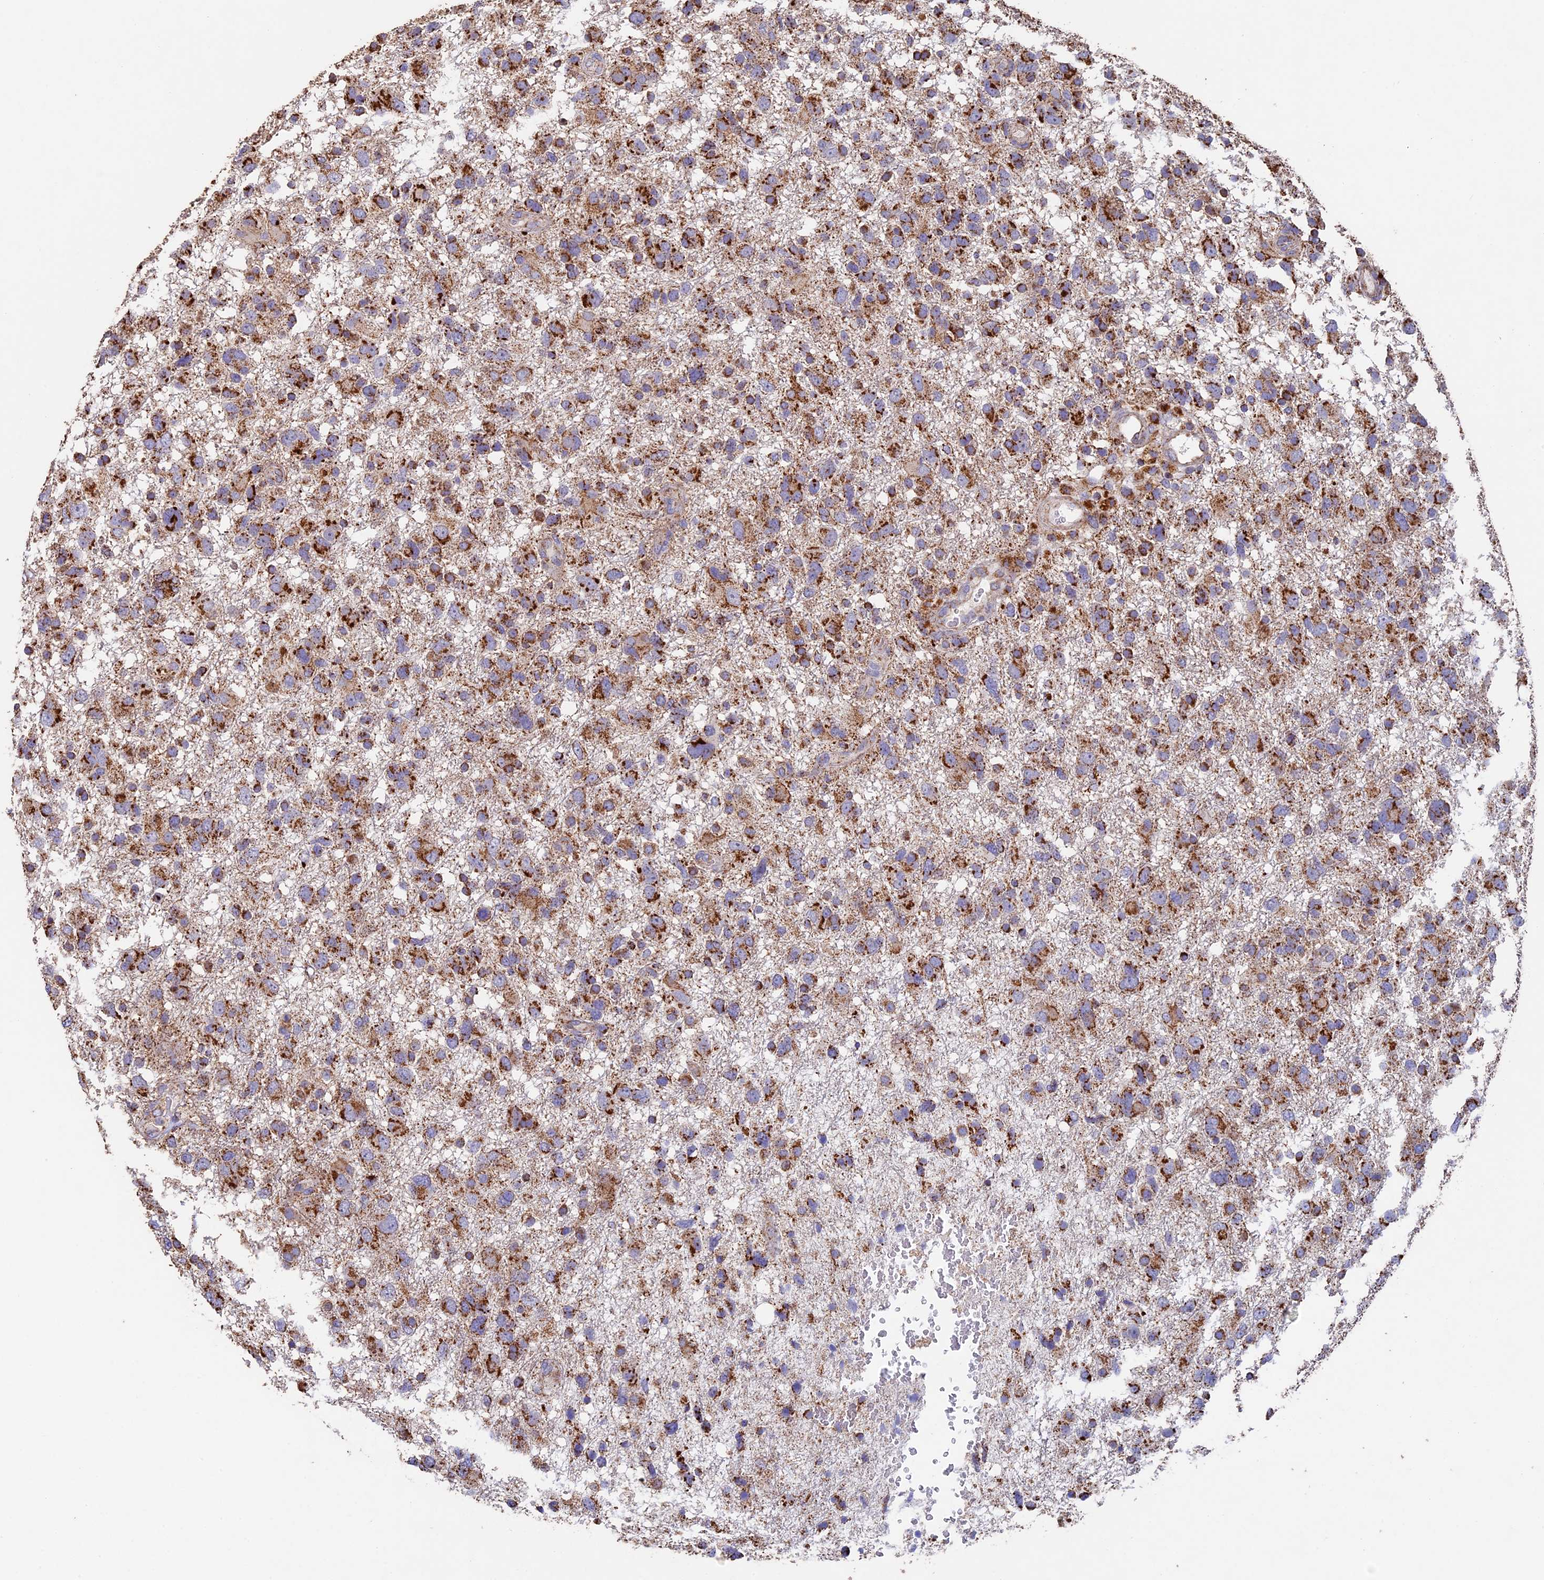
{"staining": {"intensity": "strong", "quantity": ">75%", "location": "cytoplasmic/membranous"}, "tissue": "glioma", "cell_type": "Tumor cells", "image_type": "cancer", "snomed": [{"axis": "morphology", "description": "Glioma, malignant, High grade"}, {"axis": "topography", "description": "Brain"}], "caption": "Immunohistochemistry (IHC) micrograph of neoplastic tissue: malignant high-grade glioma stained using immunohistochemistry (IHC) displays high levels of strong protein expression localized specifically in the cytoplasmic/membranous of tumor cells, appearing as a cytoplasmic/membranous brown color.", "gene": "ADAT1", "patient": {"sex": "male", "age": 61}}